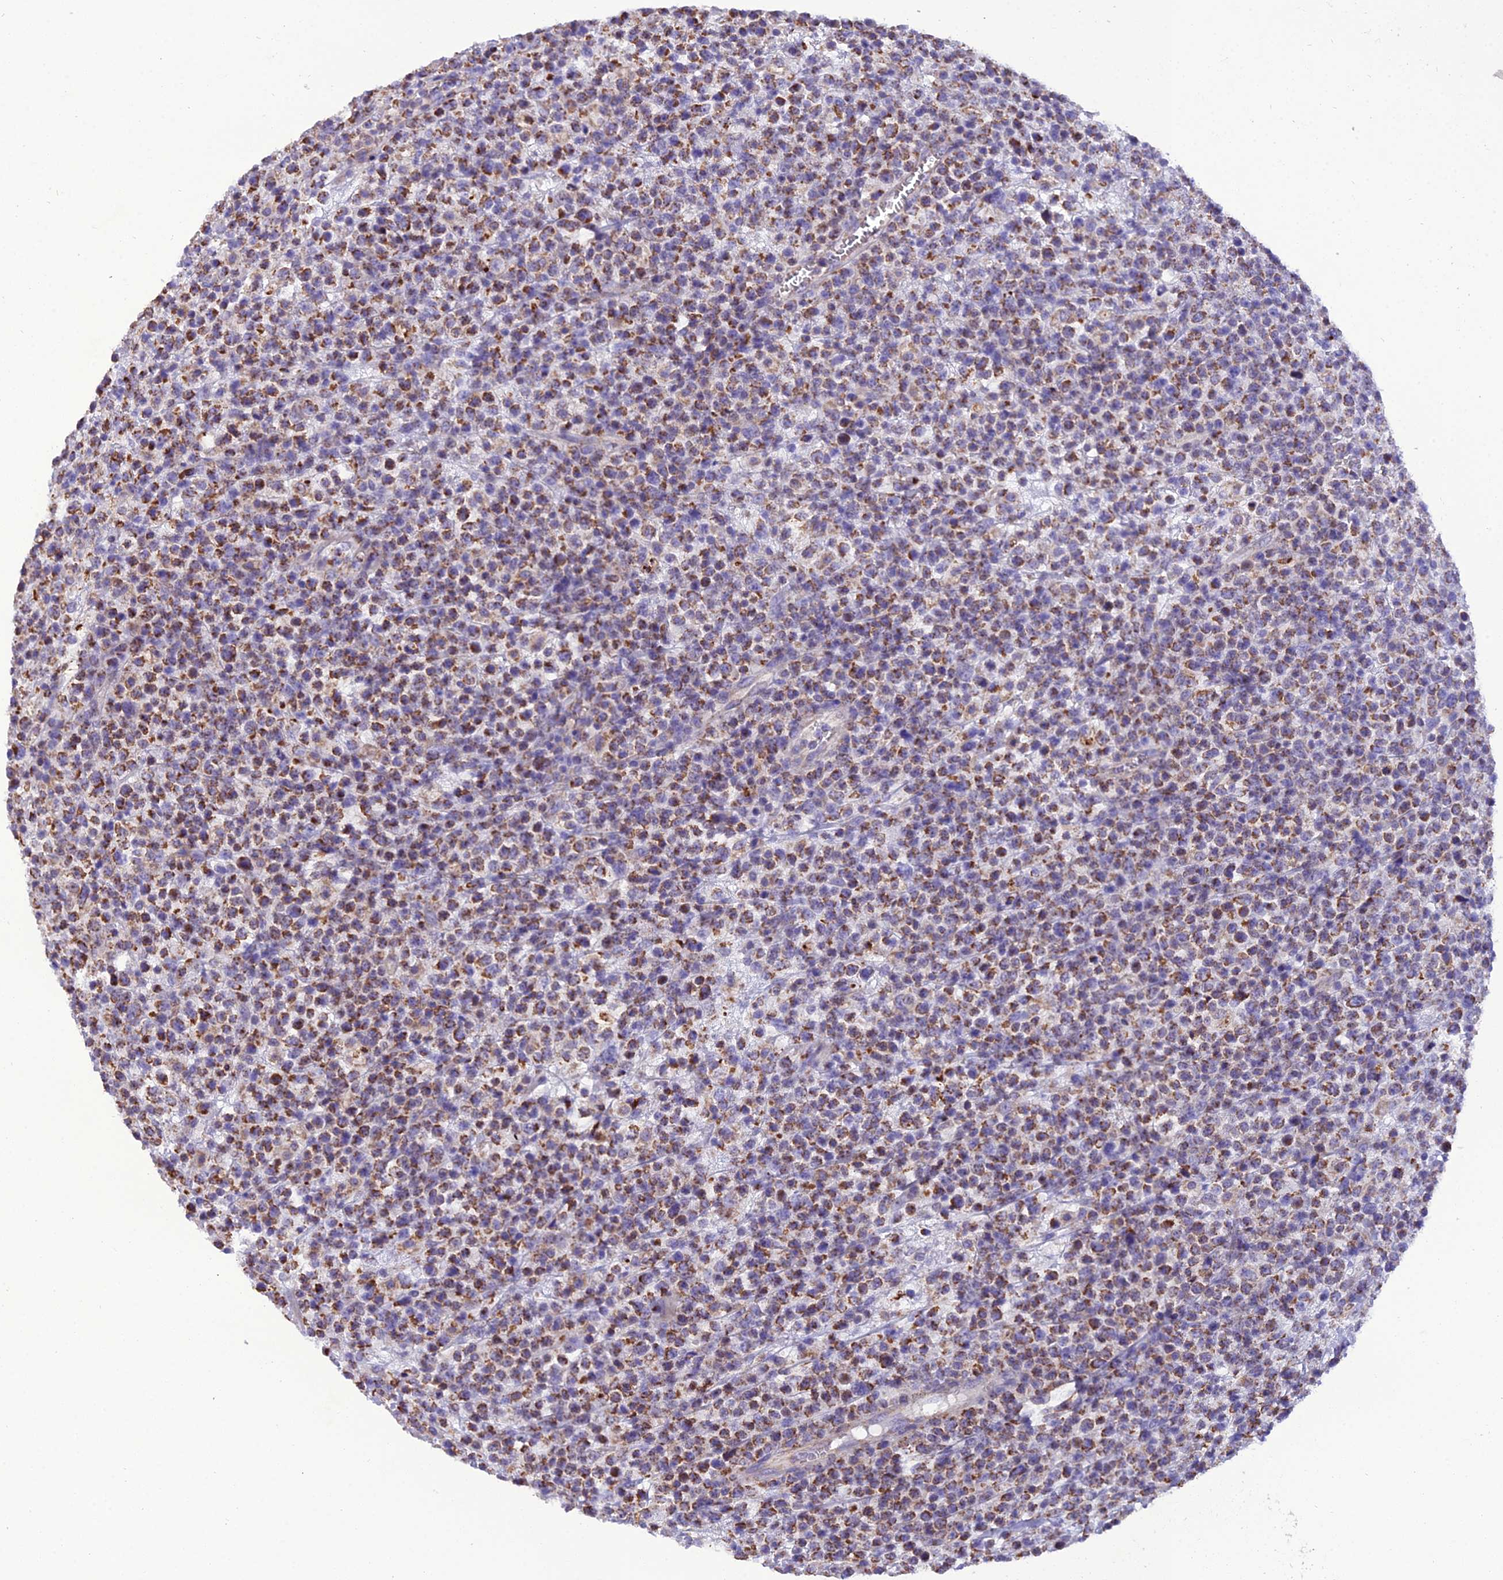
{"staining": {"intensity": "moderate", "quantity": ">75%", "location": "cytoplasmic/membranous"}, "tissue": "lymphoma", "cell_type": "Tumor cells", "image_type": "cancer", "snomed": [{"axis": "morphology", "description": "Malignant lymphoma, non-Hodgkin's type, High grade"}, {"axis": "topography", "description": "Colon"}], "caption": "High-grade malignant lymphoma, non-Hodgkin's type stained with DAB (3,3'-diaminobenzidine) immunohistochemistry displays medium levels of moderate cytoplasmic/membranous expression in about >75% of tumor cells.", "gene": "GPD1", "patient": {"sex": "female", "age": 53}}